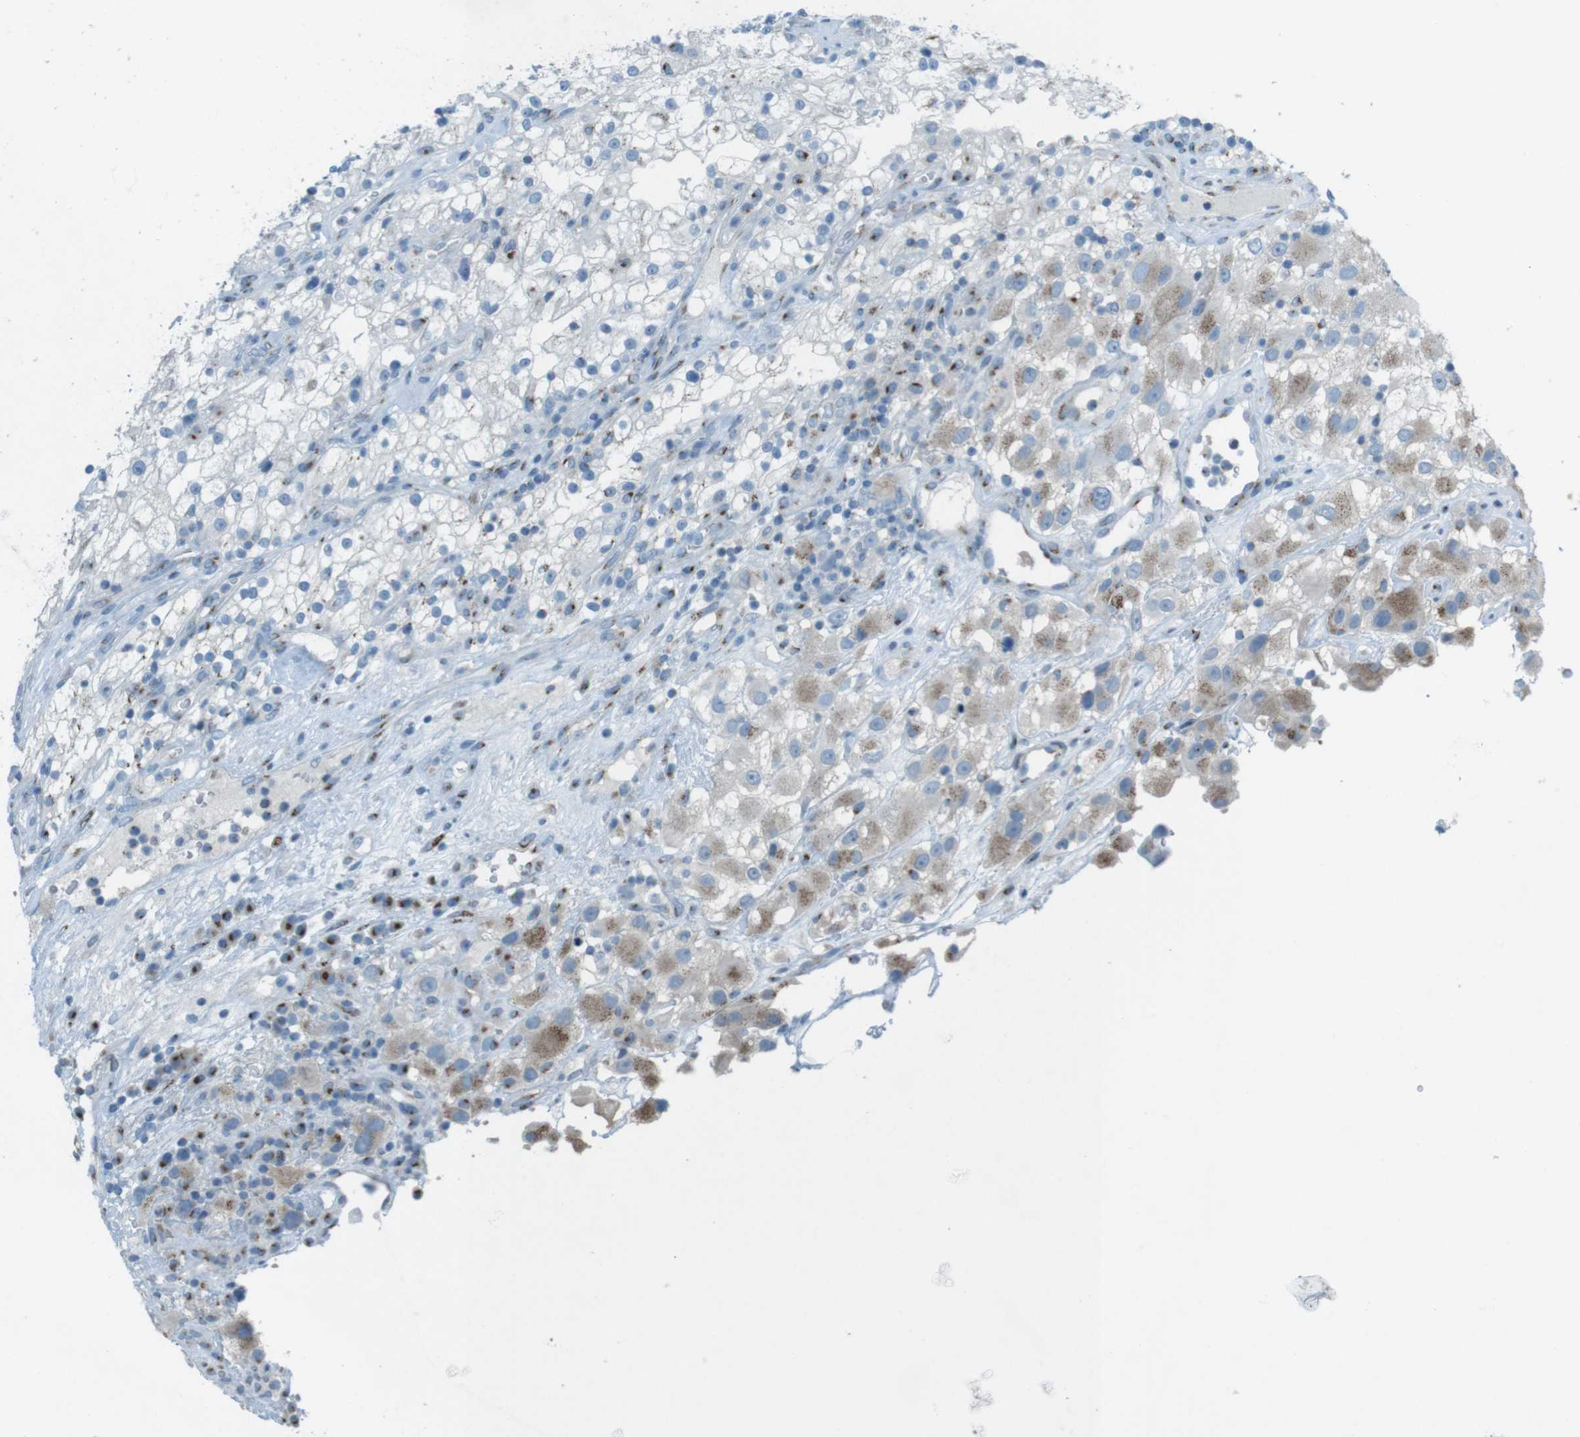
{"staining": {"intensity": "weak", "quantity": "<25%", "location": "cytoplasmic/membranous"}, "tissue": "renal cancer", "cell_type": "Tumor cells", "image_type": "cancer", "snomed": [{"axis": "morphology", "description": "Adenocarcinoma, NOS"}, {"axis": "topography", "description": "Kidney"}], "caption": "An immunohistochemistry photomicrograph of renal adenocarcinoma is shown. There is no staining in tumor cells of renal adenocarcinoma. (DAB (3,3'-diaminobenzidine) immunohistochemistry (IHC) visualized using brightfield microscopy, high magnification).", "gene": "TXNDC15", "patient": {"sex": "female", "age": 52}}